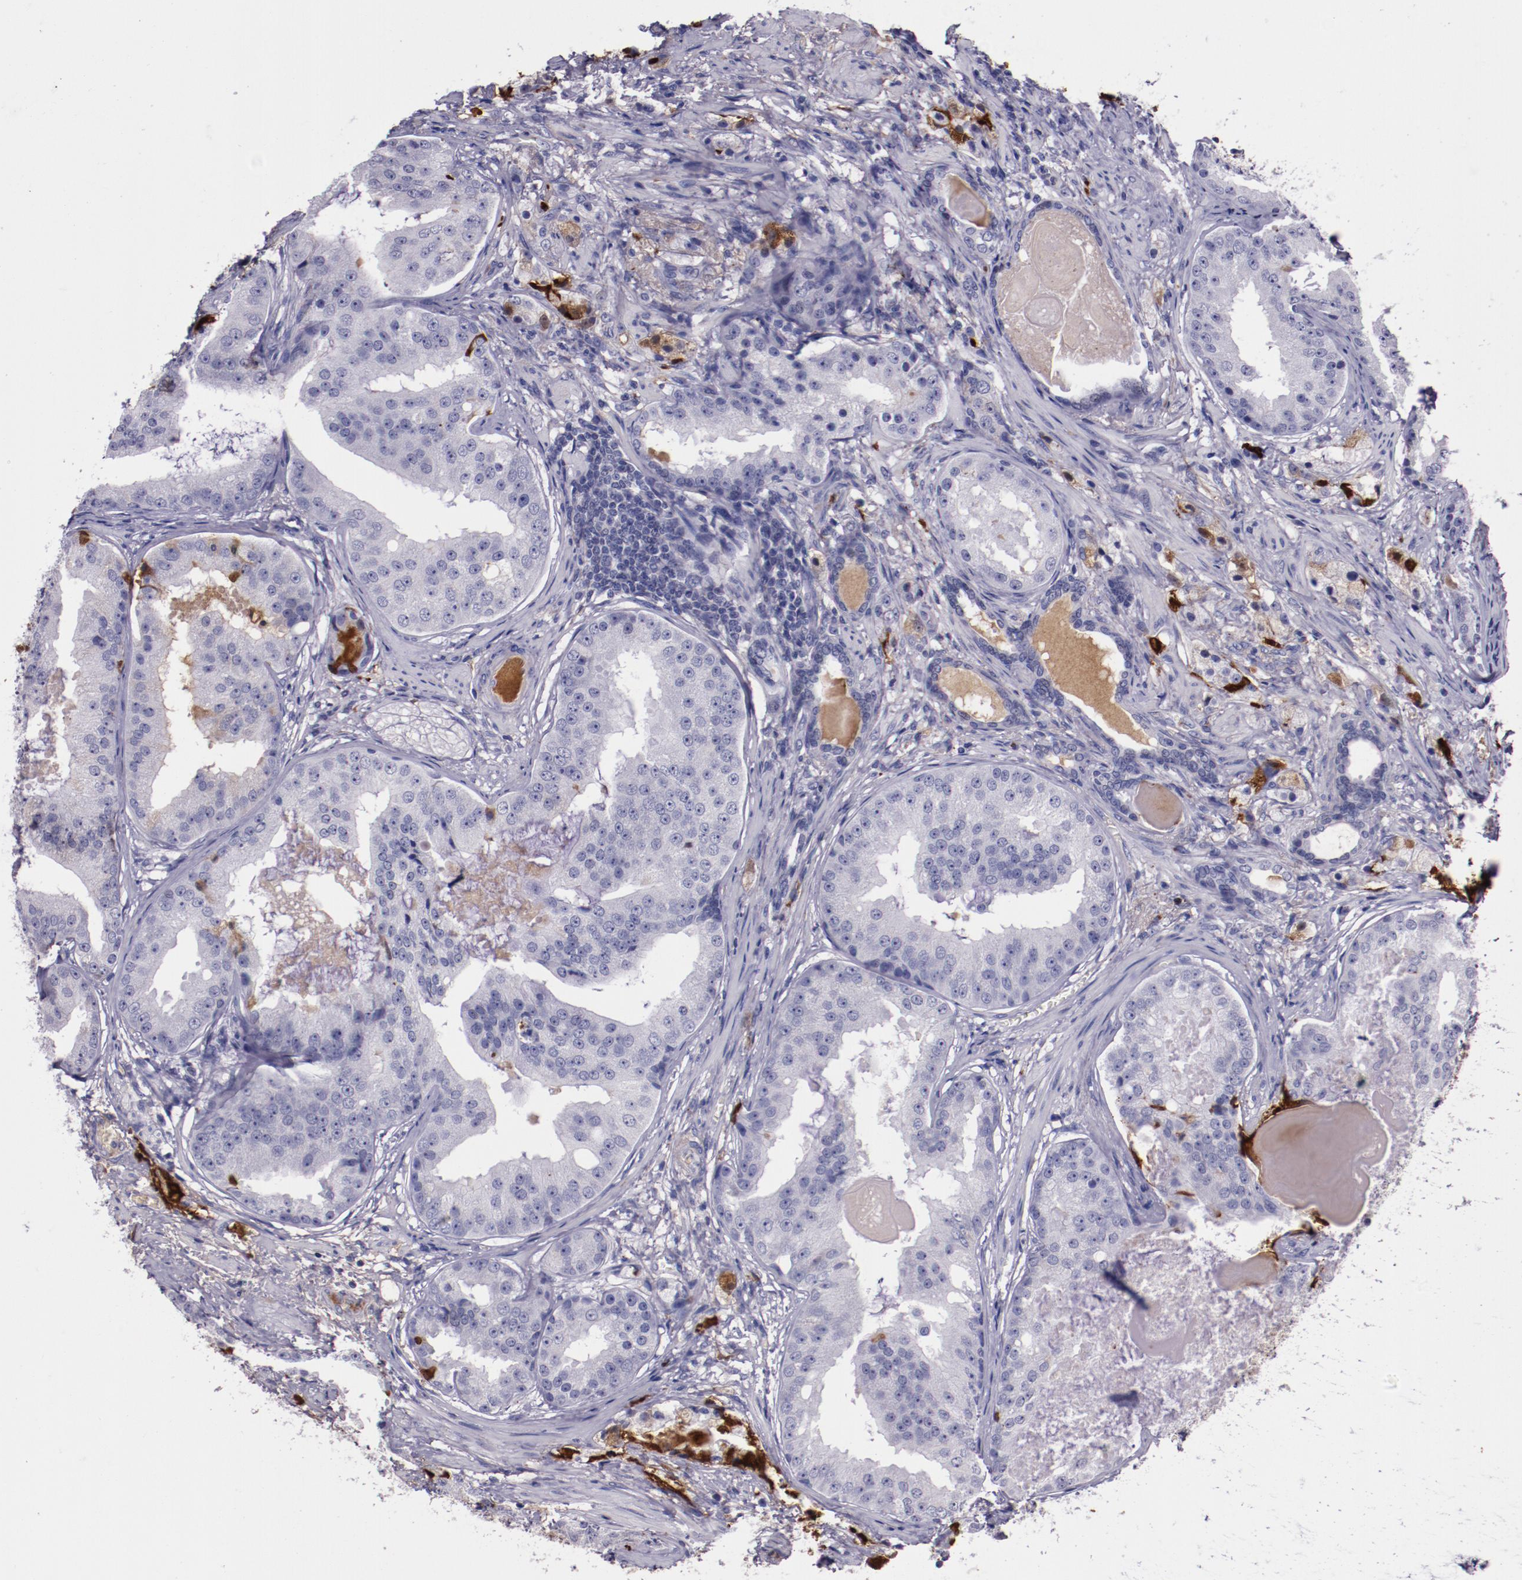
{"staining": {"intensity": "negative", "quantity": "none", "location": "none"}, "tissue": "prostate cancer", "cell_type": "Tumor cells", "image_type": "cancer", "snomed": [{"axis": "morphology", "description": "Adenocarcinoma, High grade"}, {"axis": "topography", "description": "Prostate"}], "caption": "IHC photomicrograph of prostate cancer (adenocarcinoma (high-grade)) stained for a protein (brown), which shows no positivity in tumor cells.", "gene": "APOH", "patient": {"sex": "male", "age": 68}}